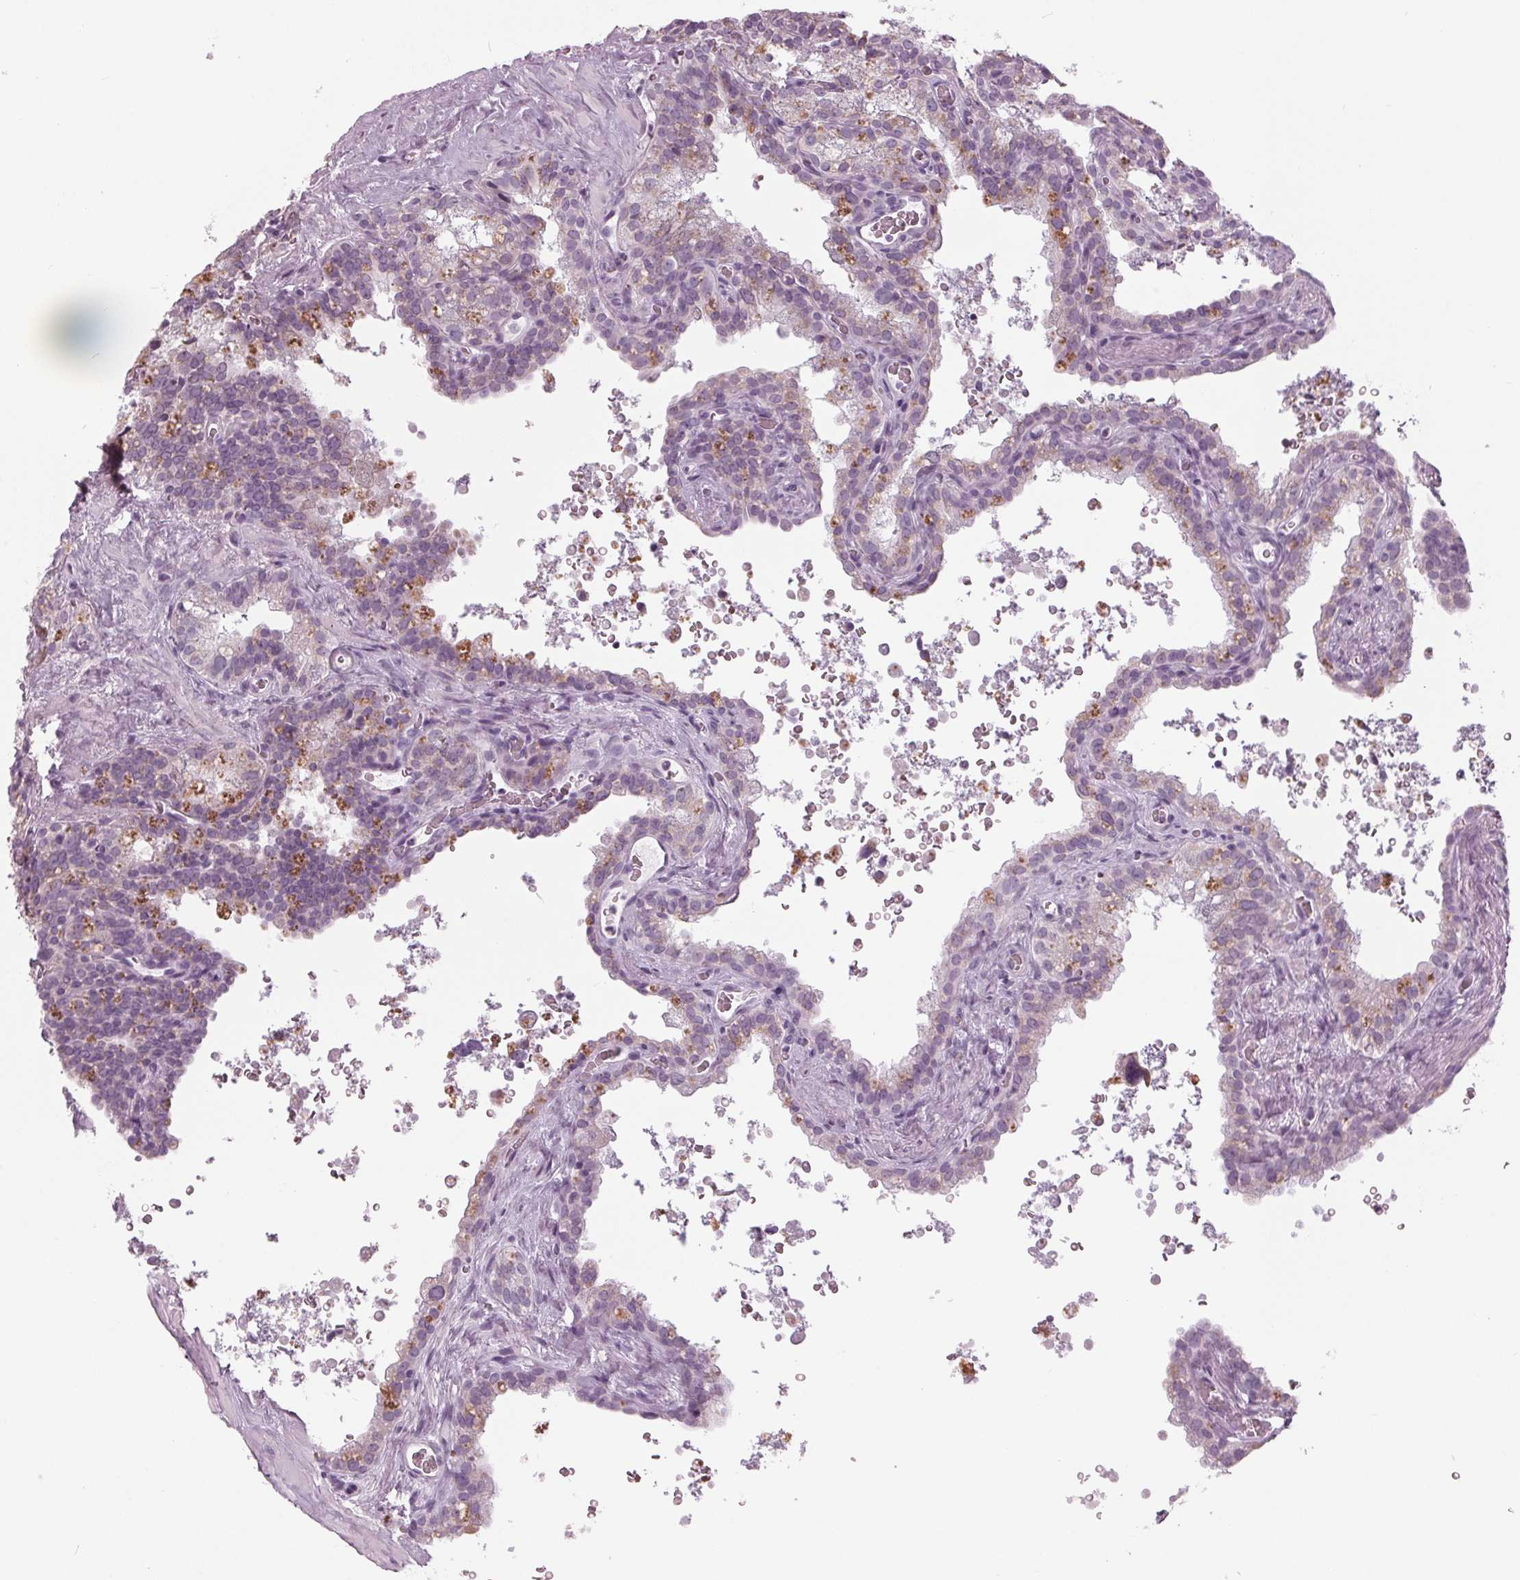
{"staining": {"intensity": "moderate", "quantity": "<25%", "location": "cytoplasmic/membranous"}, "tissue": "seminal vesicle", "cell_type": "Glandular cells", "image_type": "normal", "snomed": [{"axis": "morphology", "description": "Normal tissue, NOS"}, {"axis": "topography", "description": "Prostate"}, {"axis": "topography", "description": "Seminal veicle"}], "caption": "Immunohistochemistry (IHC) staining of benign seminal vesicle, which exhibits low levels of moderate cytoplasmic/membranous staining in about <25% of glandular cells indicating moderate cytoplasmic/membranous protein staining. The staining was performed using DAB (brown) for protein detection and nuclei were counterstained in hematoxylin (blue).", "gene": "SAMD4A", "patient": {"sex": "male", "age": 71}}